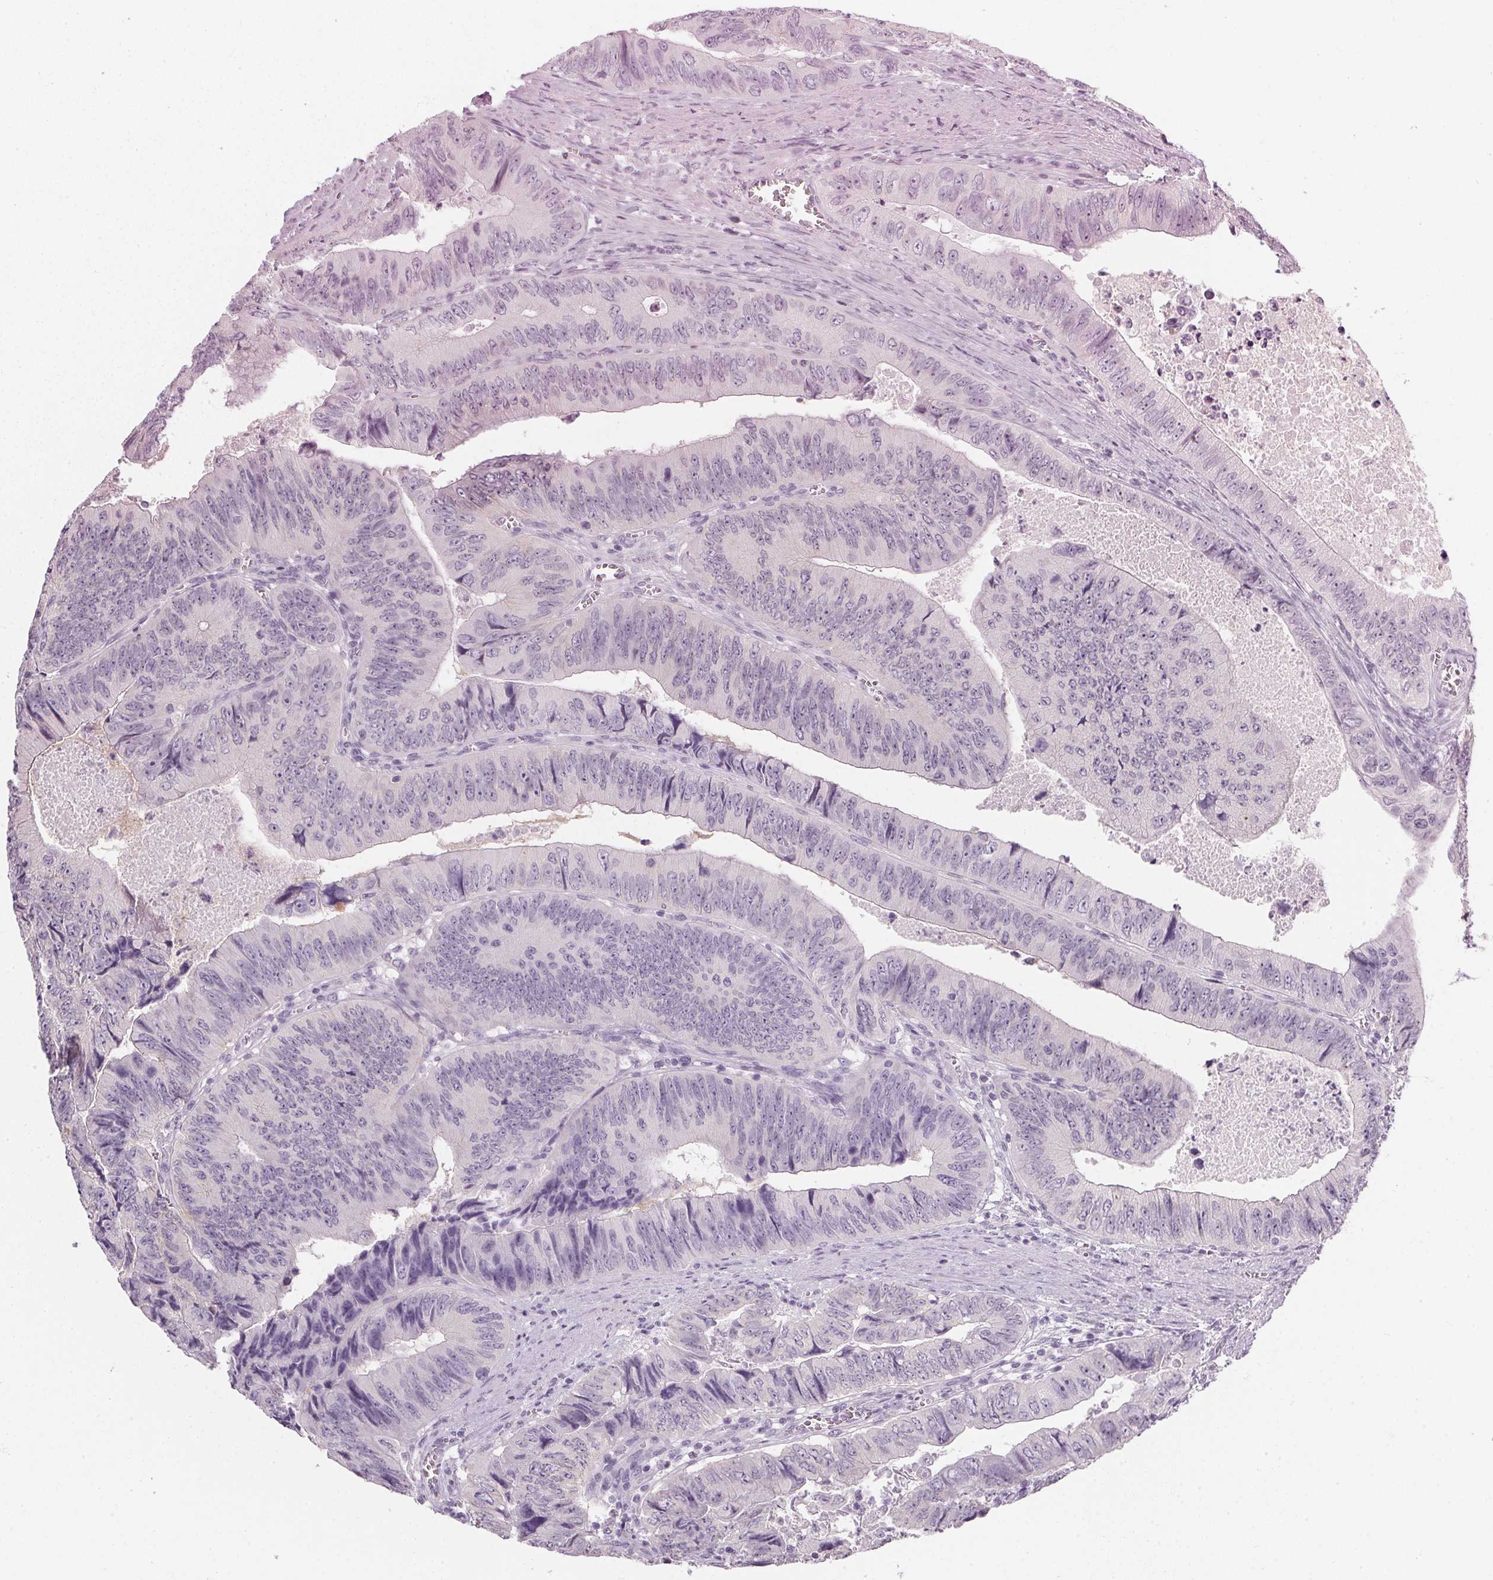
{"staining": {"intensity": "negative", "quantity": "none", "location": "none"}, "tissue": "colorectal cancer", "cell_type": "Tumor cells", "image_type": "cancer", "snomed": [{"axis": "morphology", "description": "Adenocarcinoma, NOS"}, {"axis": "topography", "description": "Colon"}], "caption": "This is a photomicrograph of immunohistochemistry (IHC) staining of colorectal adenocarcinoma, which shows no positivity in tumor cells. The staining was performed using DAB (3,3'-diaminobenzidine) to visualize the protein expression in brown, while the nuclei were stained in blue with hematoxylin (Magnification: 20x).", "gene": "TMEM72", "patient": {"sex": "female", "age": 84}}